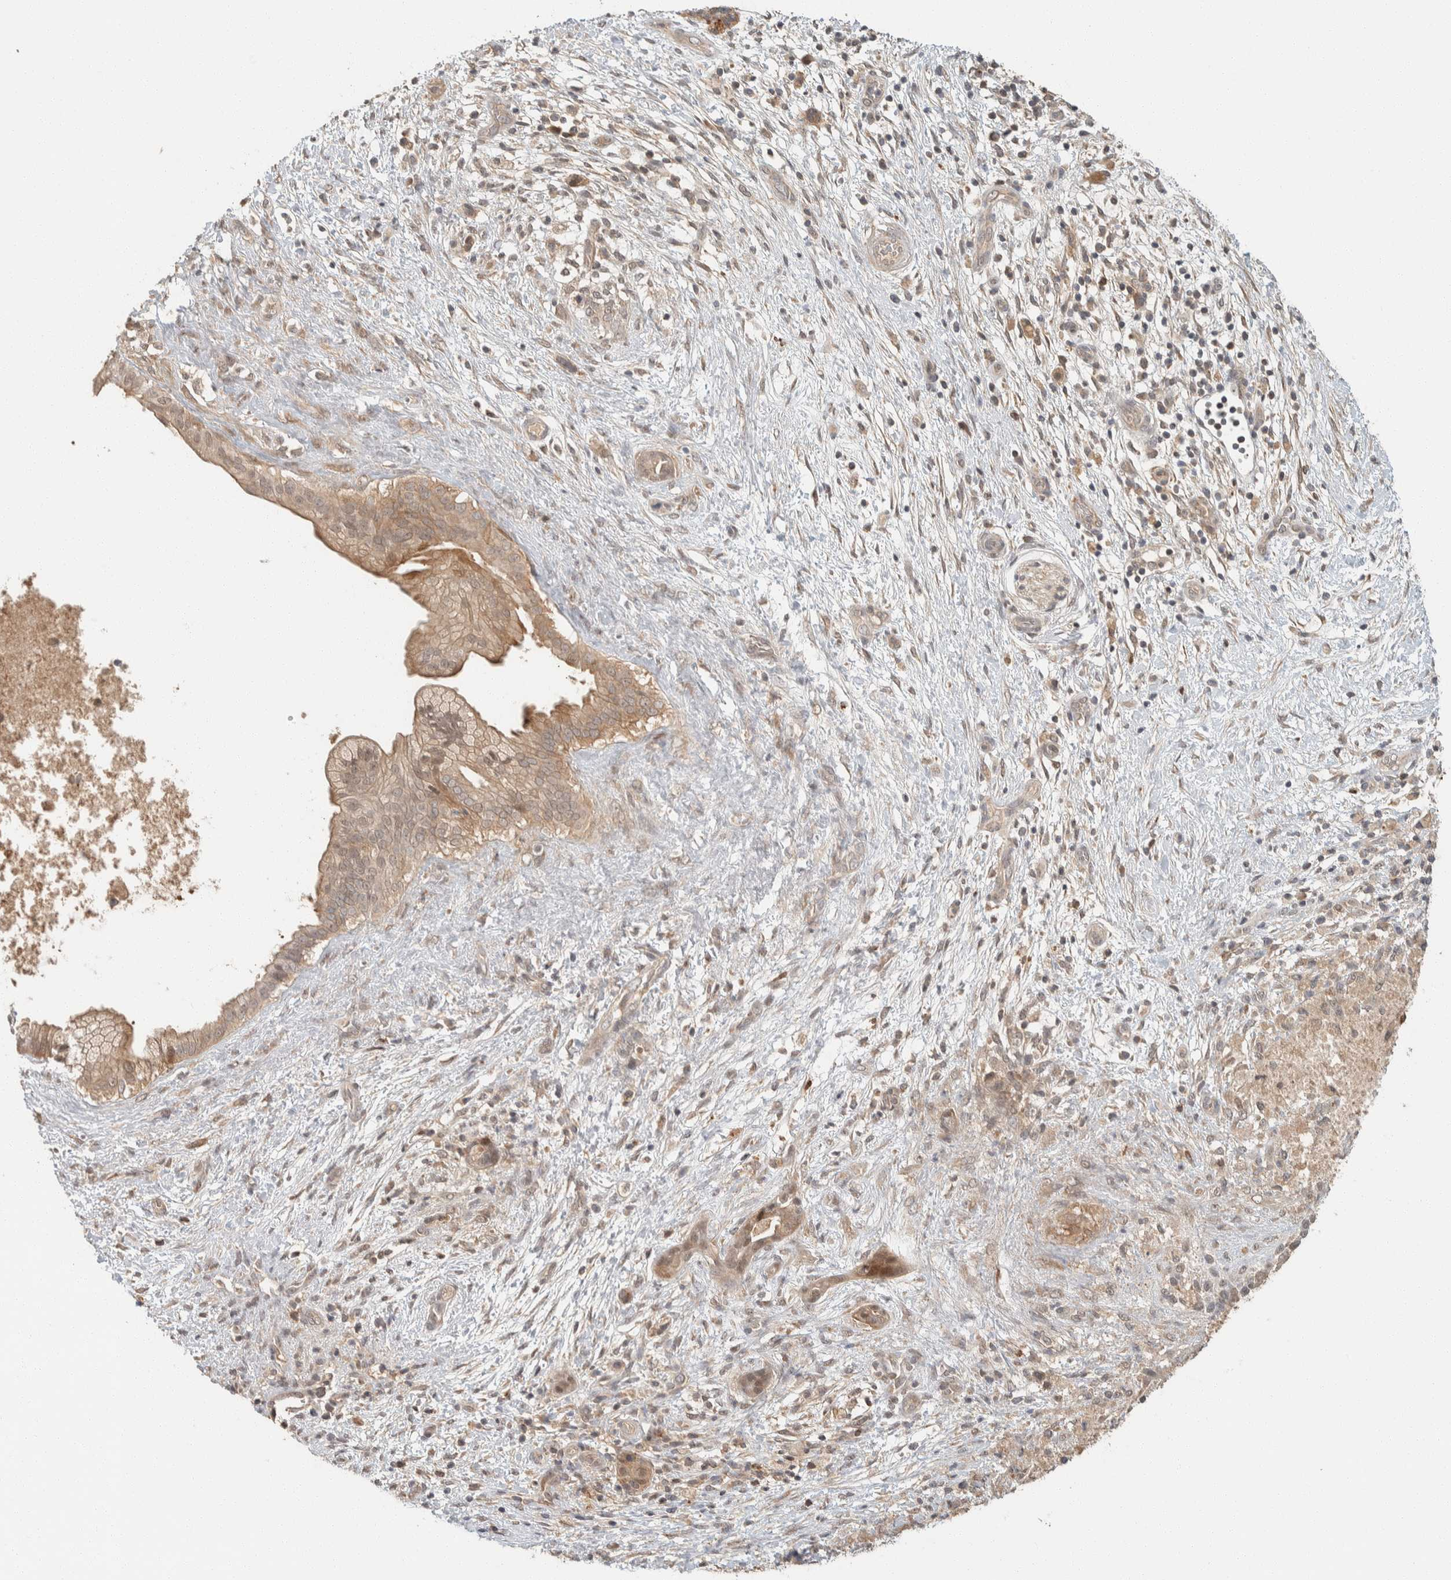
{"staining": {"intensity": "moderate", "quantity": ">75%", "location": "cytoplasmic/membranous,nuclear"}, "tissue": "pancreatic cancer", "cell_type": "Tumor cells", "image_type": "cancer", "snomed": [{"axis": "morphology", "description": "Adenocarcinoma, NOS"}, {"axis": "topography", "description": "Pancreas"}], "caption": "Adenocarcinoma (pancreatic) tissue demonstrates moderate cytoplasmic/membranous and nuclear staining in approximately >75% of tumor cells", "gene": "ZNF567", "patient": {"sex": "female", "age": 78}}